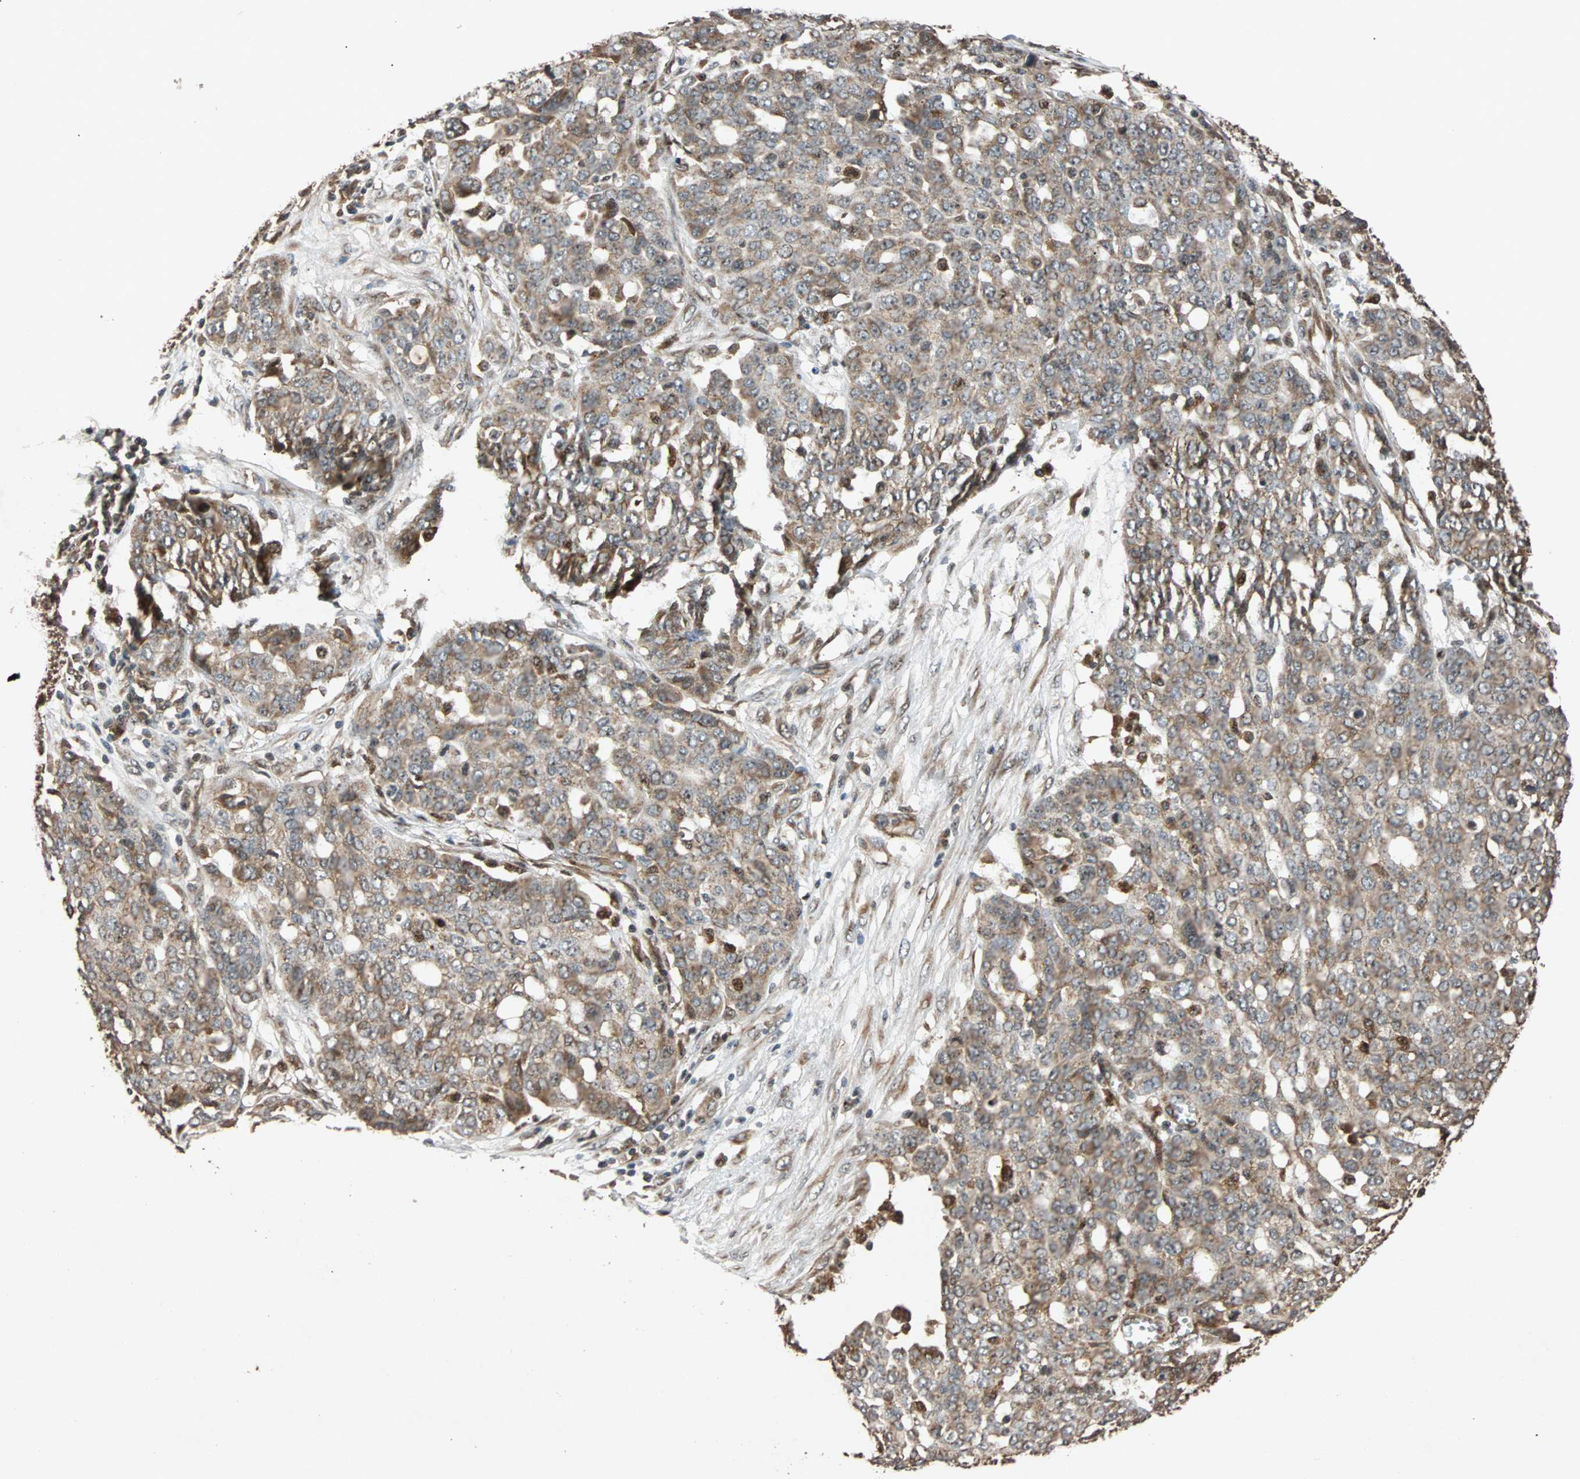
{"staining": {"intensity": "moderate", "quantity": ">75%", "location": "cytoplasmic/membranous"}, "tissue": "ovarian cancer", "cell_type": "Tumor cells", "image_type": "cancer", "snomed": [{"axis": "morphology", "description": "Cystadenocarcinoma, serous, NOS"}, {"axis": "topography", "description": "Soft tissue"}, {"axis": "topography", "description": "Ovary"}], "caption": "Human ovarian cancer (serous cystadenocarcinoma) stained for a protein (brown) reveals moderate cytoplasmic/membranous positive staining in approximately >75% of tumor cells.", "gene": "USP31", "patient": {"sex": "female", "age": 57}}